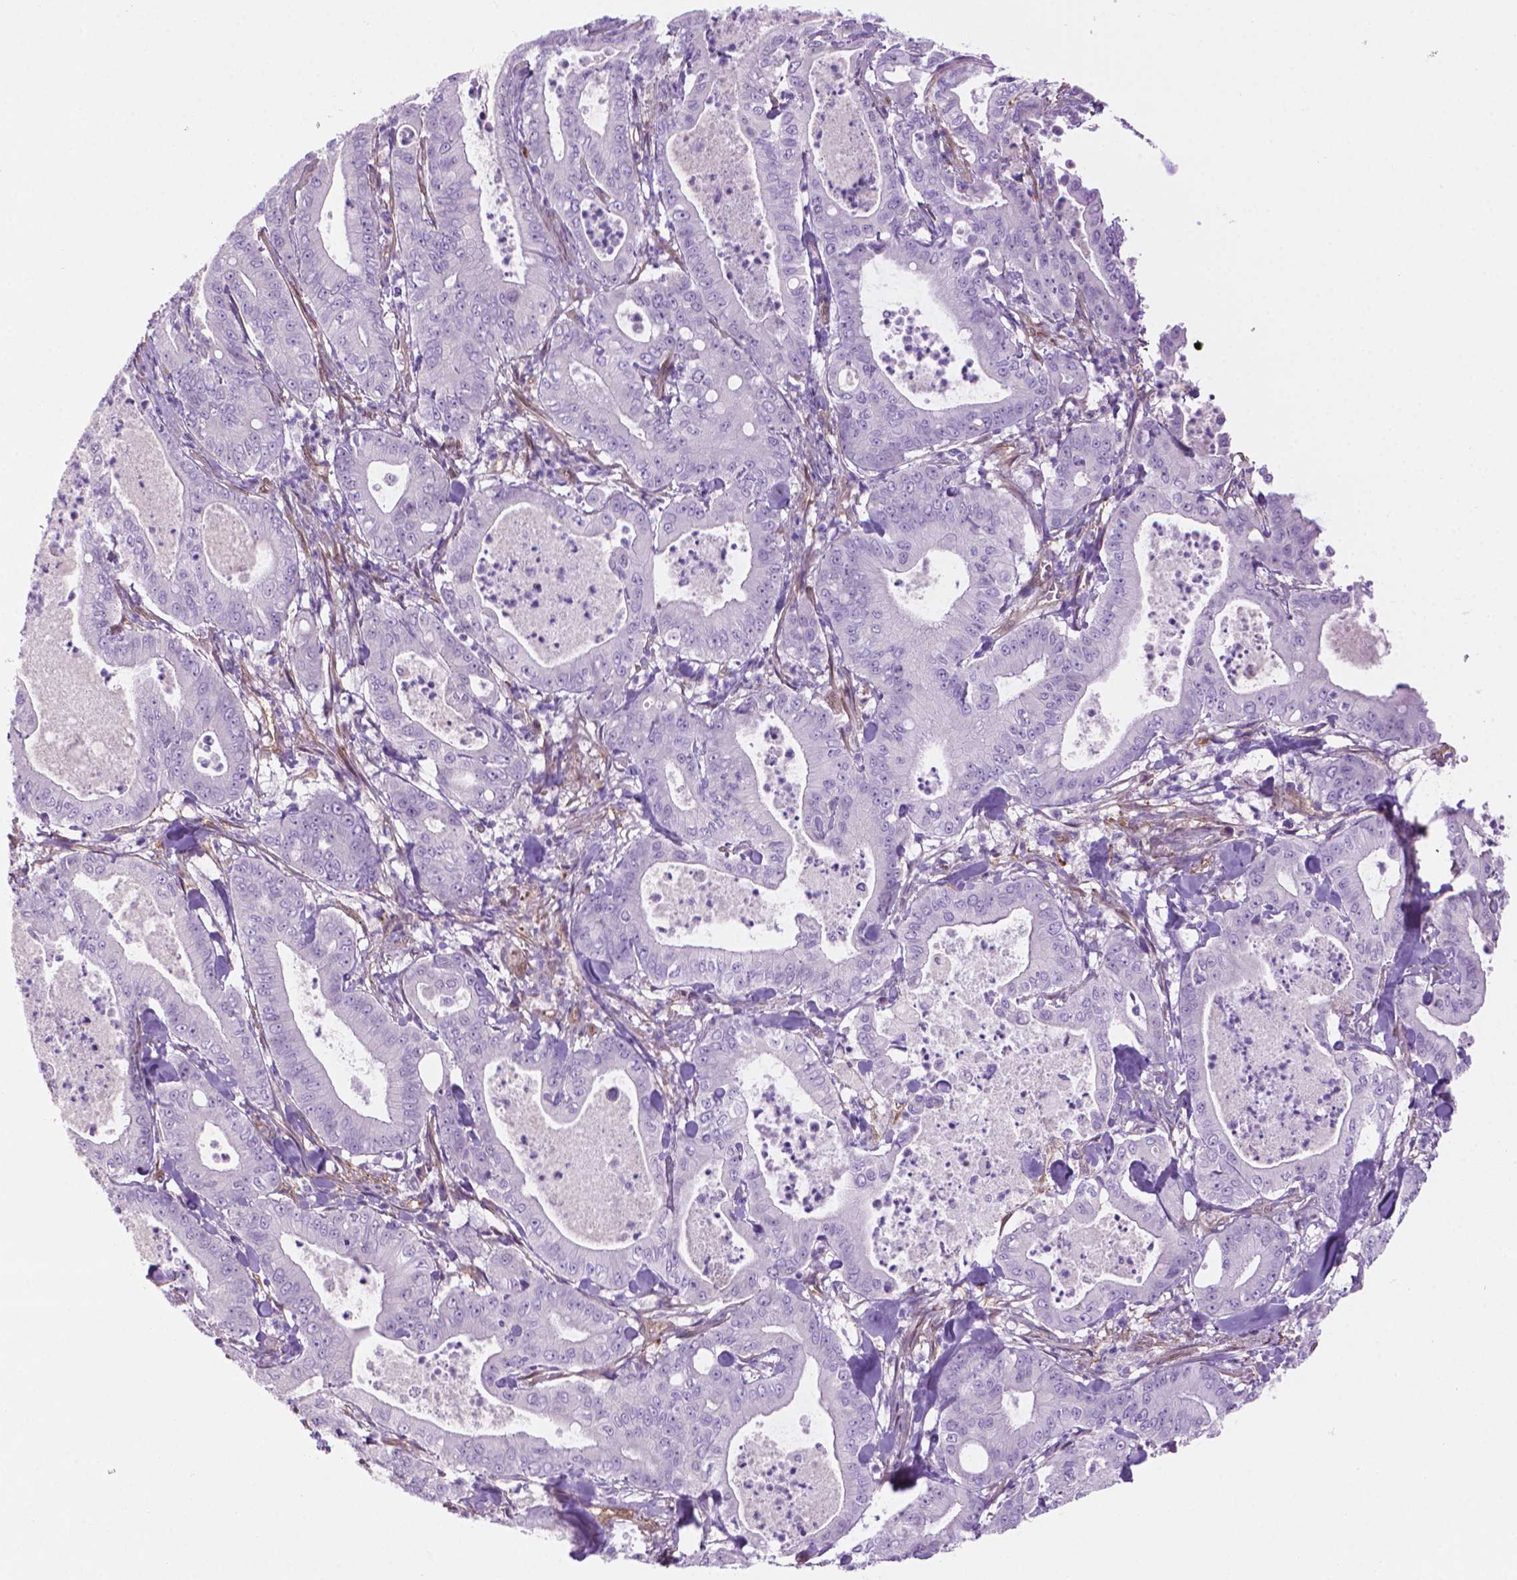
{"staining": {"intensity": "negative", "quantity": "none", "location": "none"}, "tissue": "pancreatic cancer", "cell_type": "Tumor cells", "image_type": "cancer", "snomed": [{"axis": "morphology", "description": "Adenocarcinoma, NOS"}, {"axis": "topography", "description": "Pancreas"}], "caption": "Tumor cells show no significant protein expression in adenocarcinoma (pancreatic). The staining is performed using DAB (3,3'-diaminobenzidine) brown chromogen with nuclei counter-stained in using hematoxylin.", "gene": "CLIC4", "patient": {"sex": "male", "age": 71}}